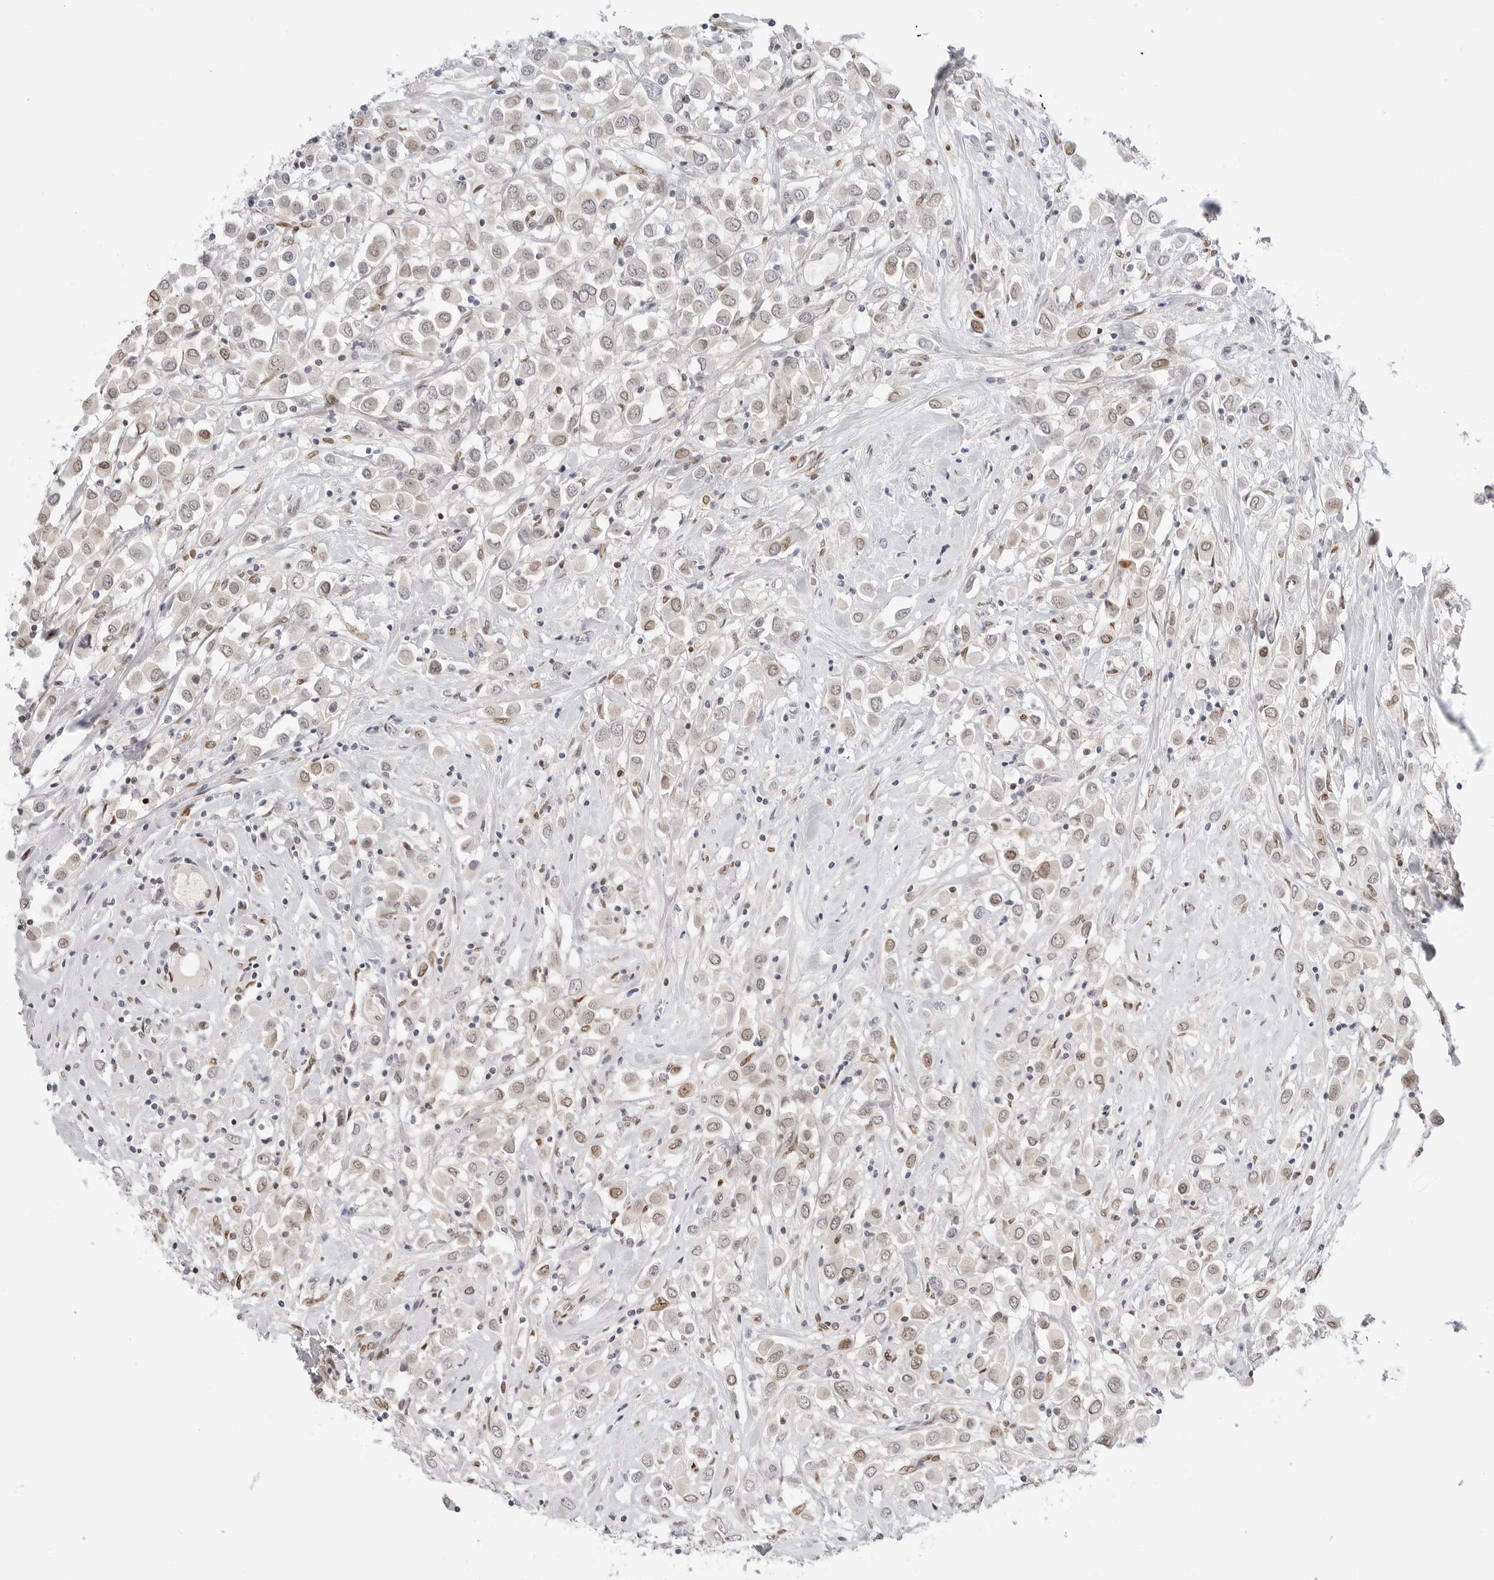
{"staining": {"intensity": "weak", "quantity": "25%-75%", "location": "nuclear"}, "tissue": "breast cancer", "cell_type": "Tumor cells", "image_type": "cancer", "snomed": [{"axis": "morphology", "description": "Duct carcinoma"}, {"axis": "topography", "description": "Breast"}], "caption": "This image reveals immunohistochemistry staining of breast cancer (invasive ductal carcinoma), with low weak nuclear positivity in approximately 25%-75% of tumor cells.", "gene": "SPIDR", "patient": {"sex": "female", "age": 61}}